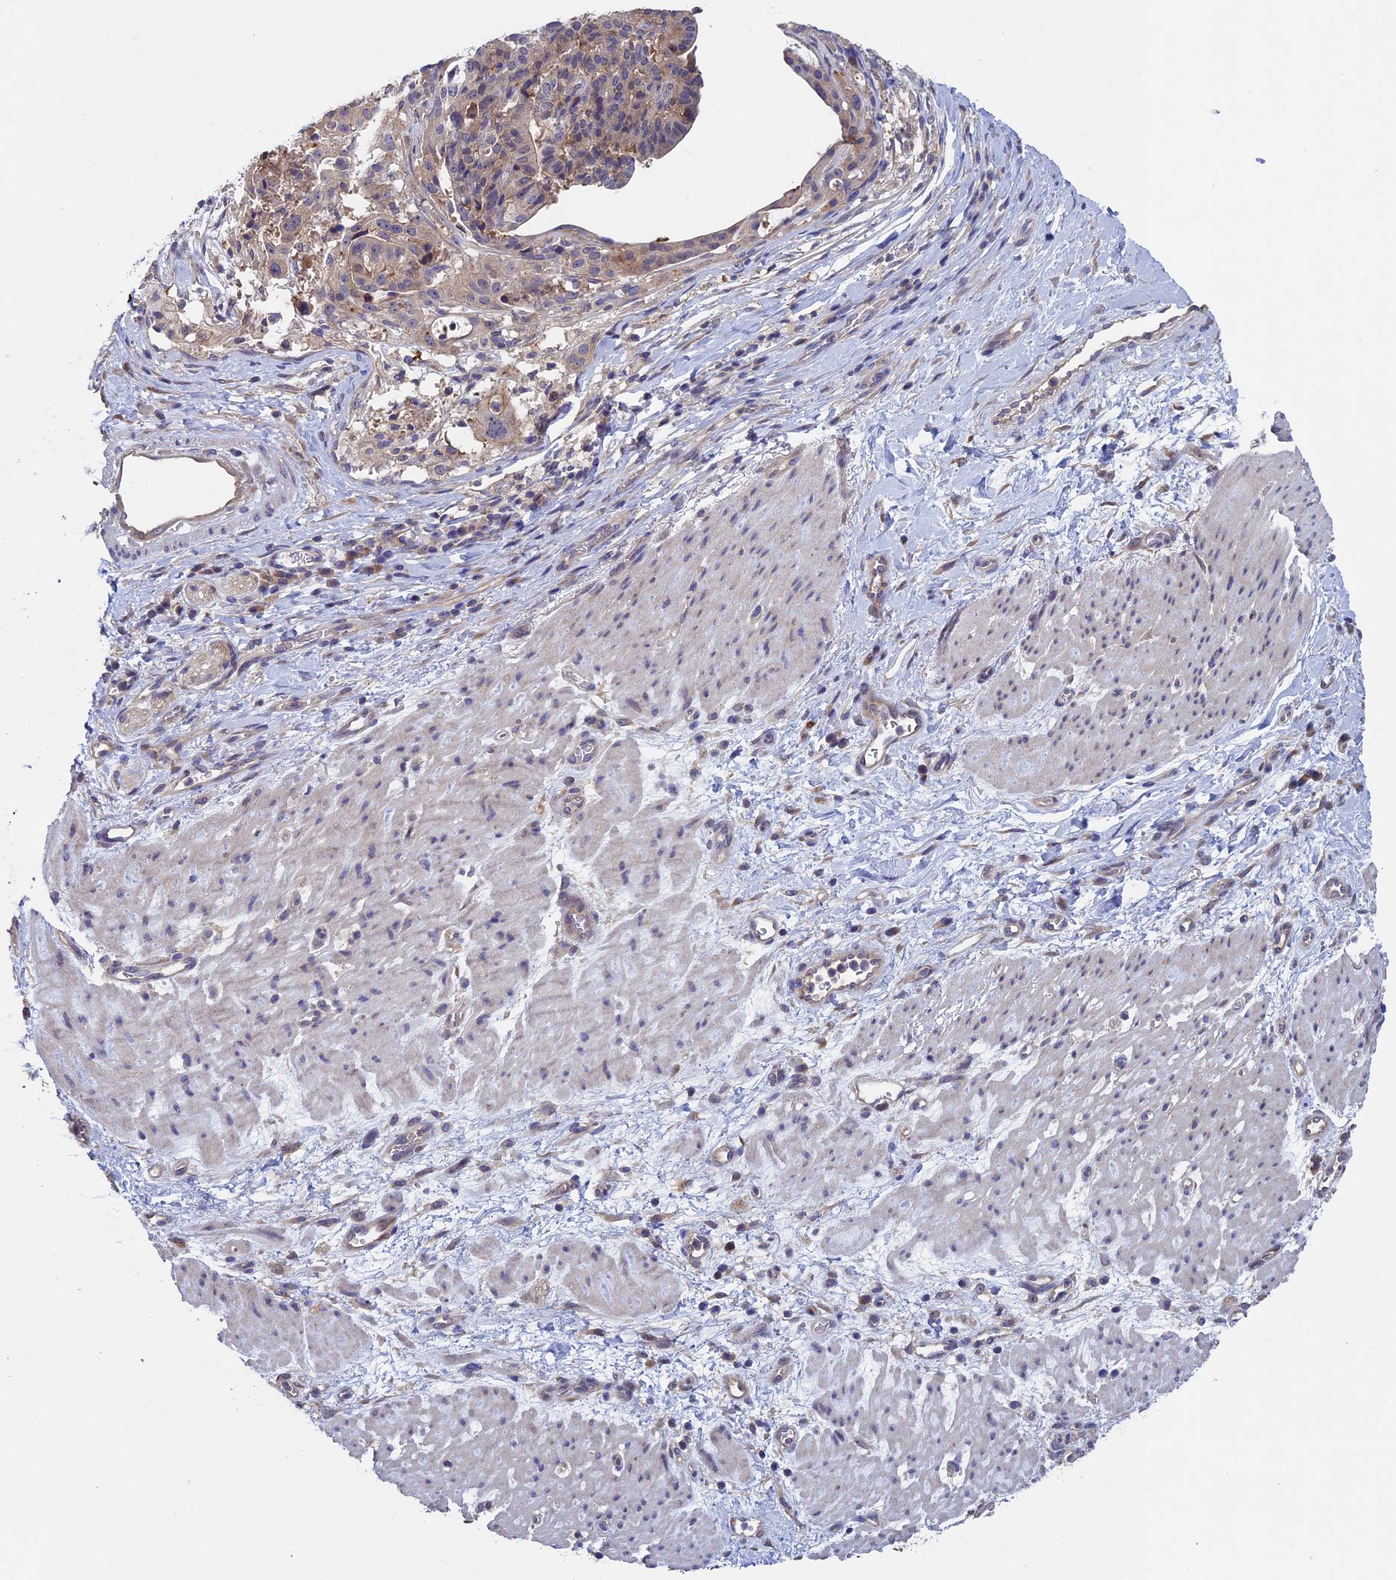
{"staining": {"intensity": "weak", "quantity": "<25%", "location": "cytoplasmic/membranous"}, "tissue": "stomach cancer", "cell_type": "Tumor cells", "image_type": "cancer", "snomed": [{"axis": "morphology", "description": "Adenocarcinoma, NOS"}, {"axis": "topography", "description": "Stomach"}], "caption": "This is an IHC histopathology image of human stomach cancer. There is no positivity in tumor cells.", "gene": "LCMT1", "patient": {"sex": "male", "age": 48}}